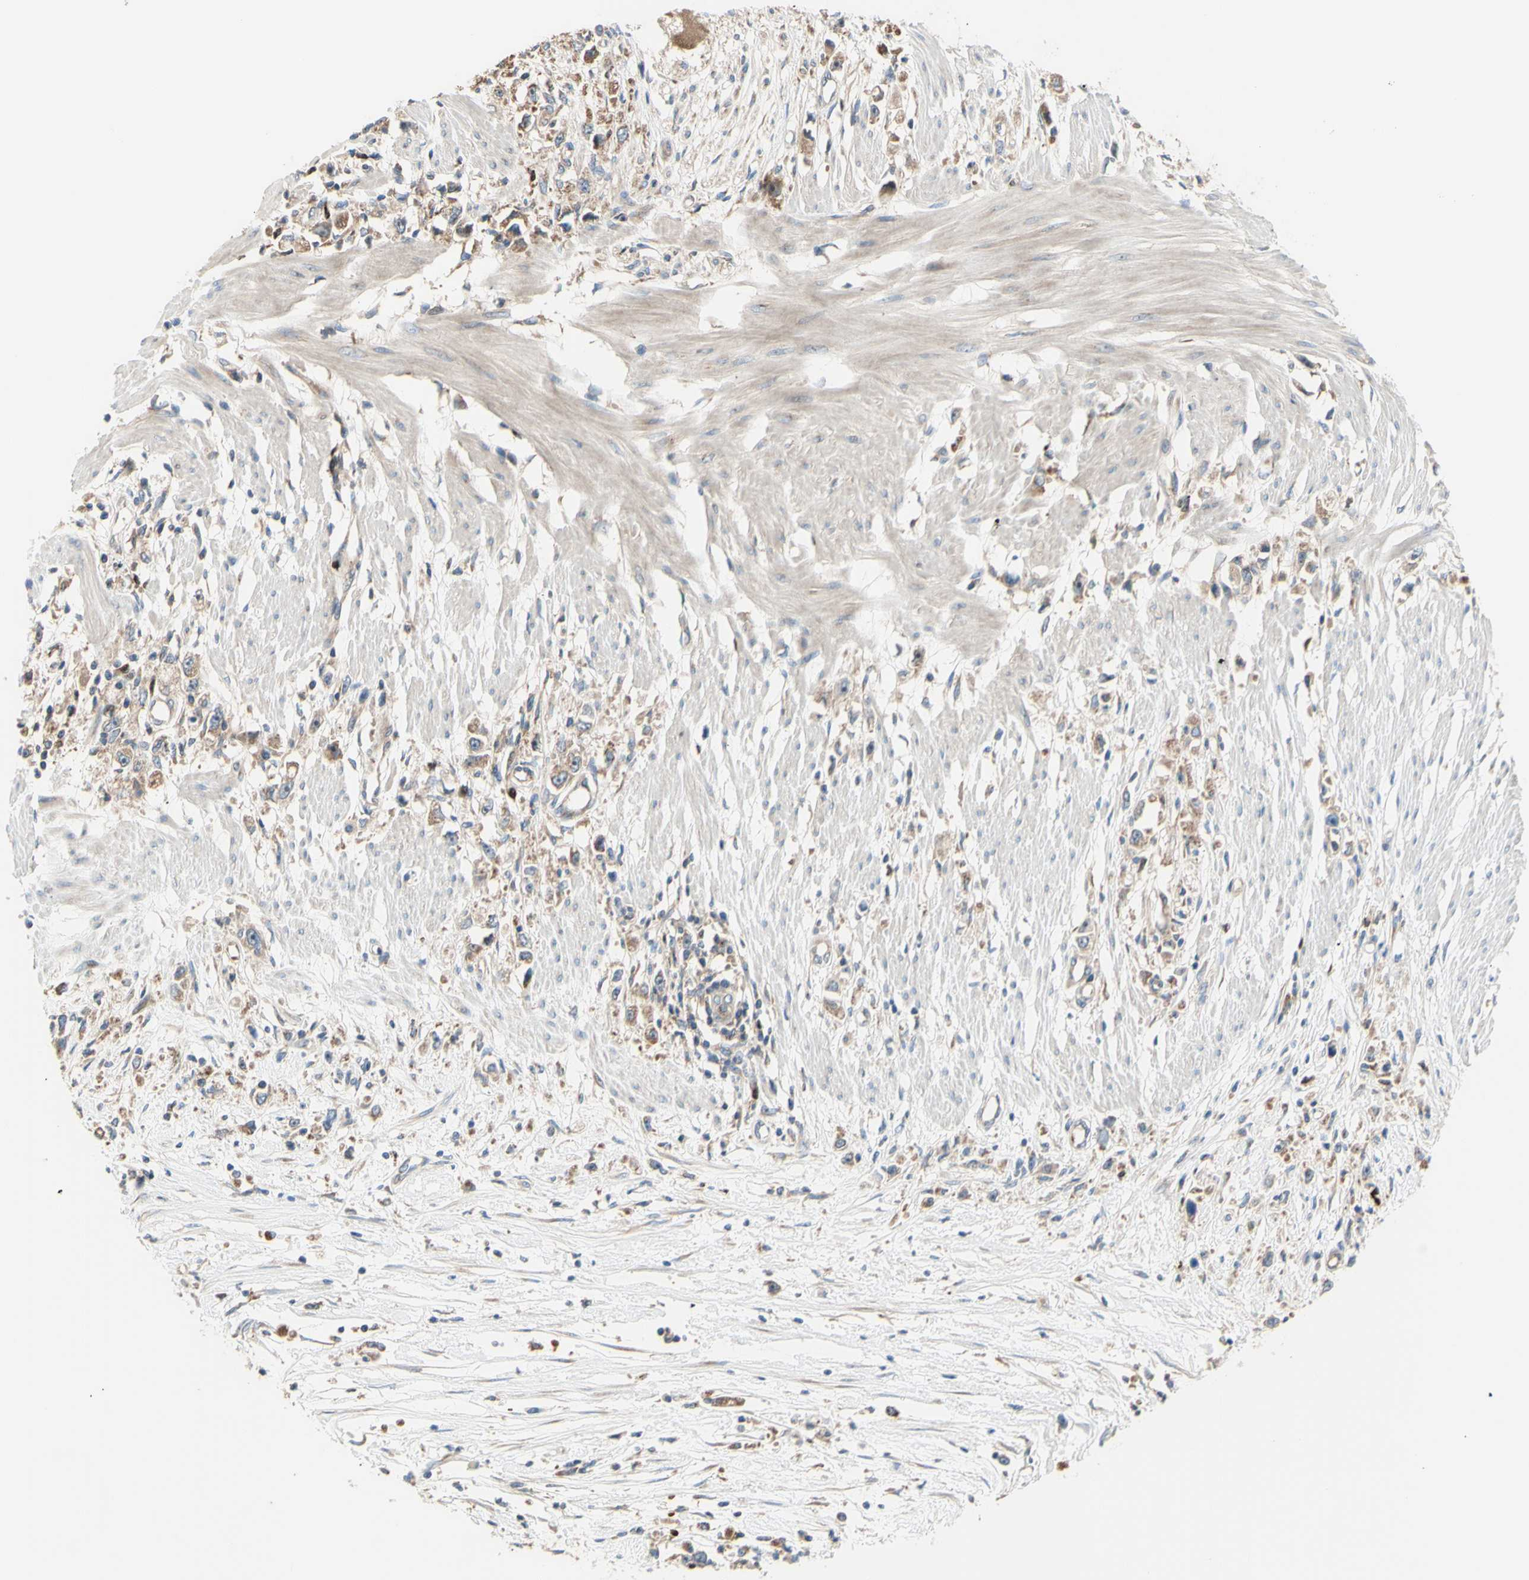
{"staining": {"intensity": "moderate", "quantity": ">75%", "location": "cytoplasmic/membranous"}, "tissue": "stomach cancer", "cell_type": "Tumor cells", "image_type": "cancer", "snomed": [{"axis": "morphology", "description": "Adenocarcinoma, NOS"}, {"axis": "topography", "description": "Stomach"}], "caption": "A brown stain highlights moderate cytoplasmic/membranous staining of a protein in human stomach cancer (adenocarcinoma) tumor cells. Ihc stains the protein of interest in brown and the nuclei are stained blue.", "gene": "USP9X", "patient": {"sex": "female", "age": 59}}